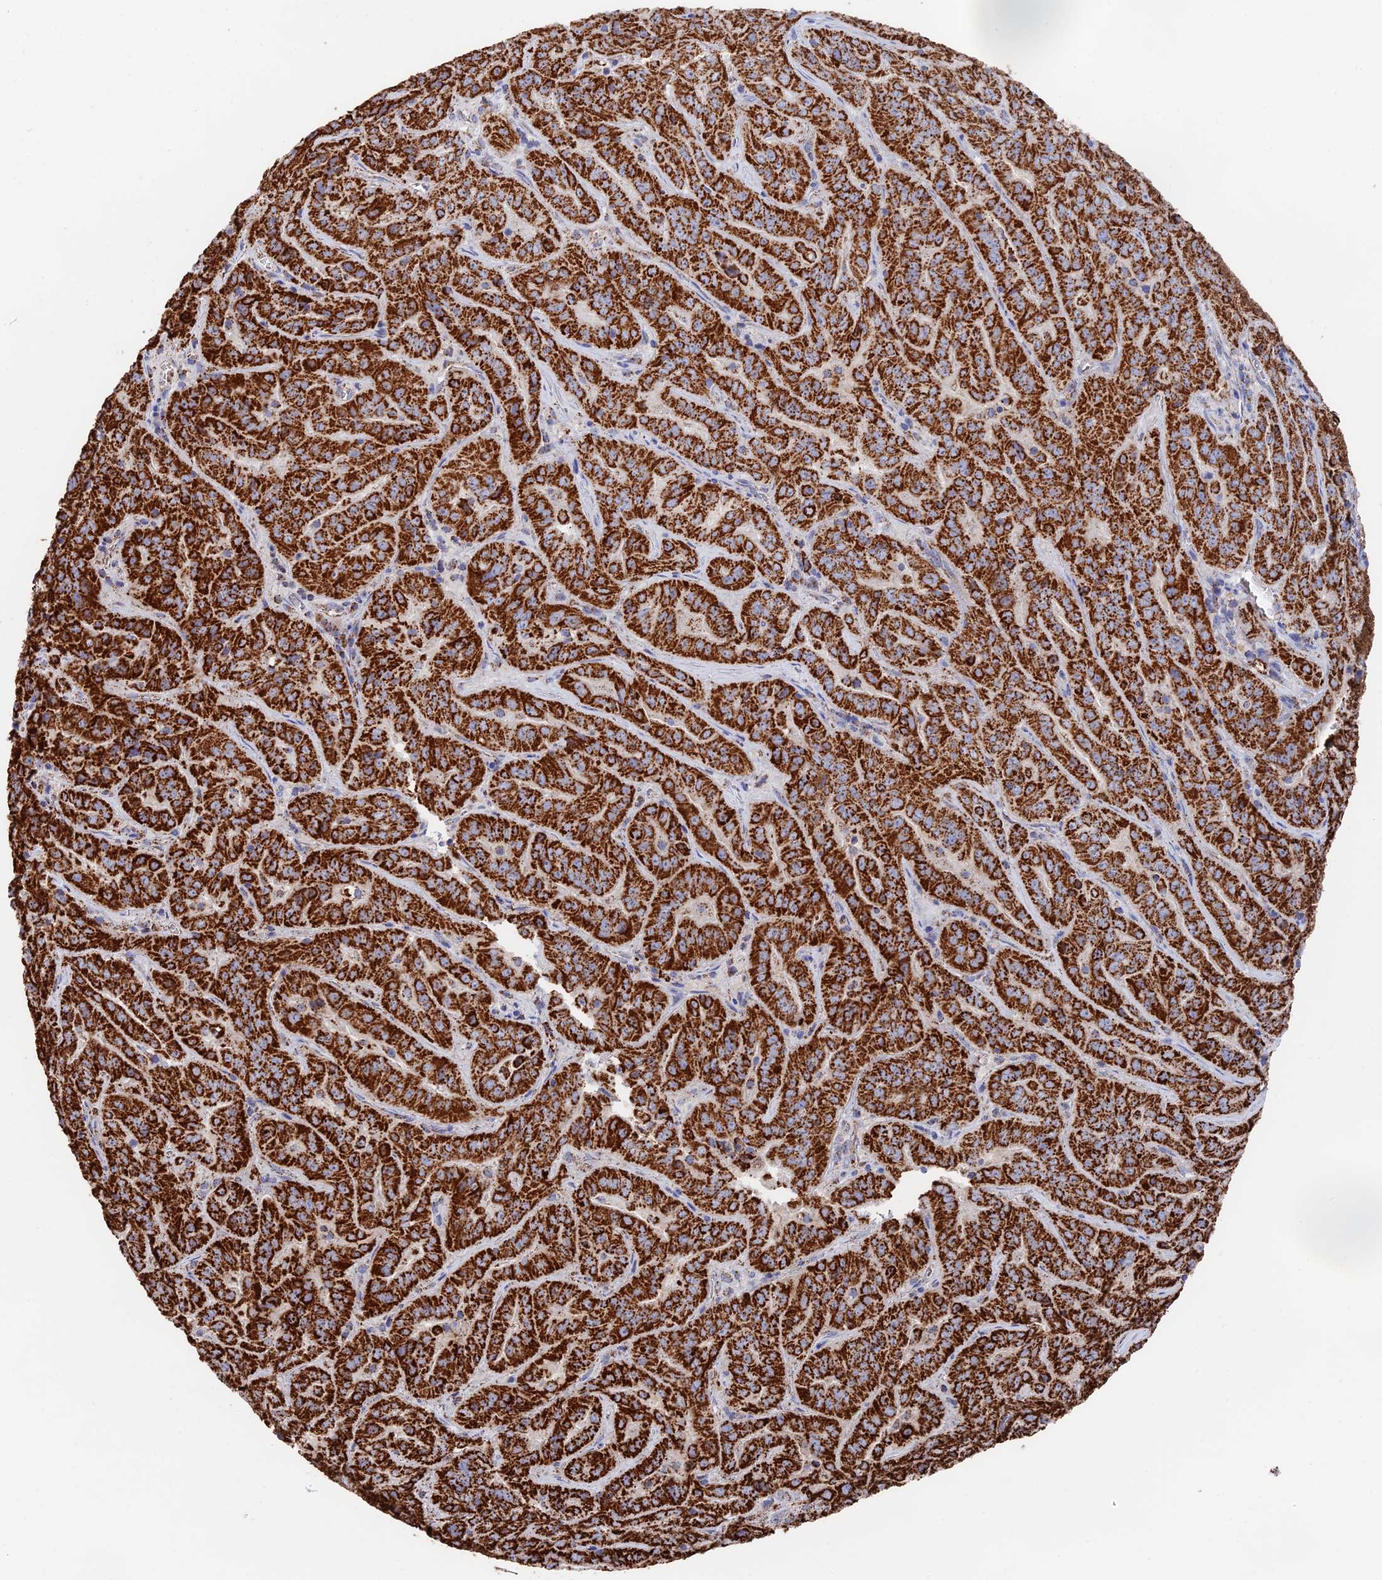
{"staining": {"intensity": "strong", "quantity": ">75%", "location": "cytoplasmic/membranous"}, "tissue": "pancreatic cancer", "cell_type": "Tumor cells", "image_type": "cancer", "snomed": [{"axis": "morphology", "description": "Adenocarcinoma, NOS"}, {"axis": "topography", "description": "Pancreas"}], "caption": "Pancreatic adenocarcinoma stained with immunohistochemistry exhibits strong cytoplasmic/membranous staining in about >75% of tumor cells.", "gene": "HAUS8", "patient": {"sex": "male", "age": 63}}